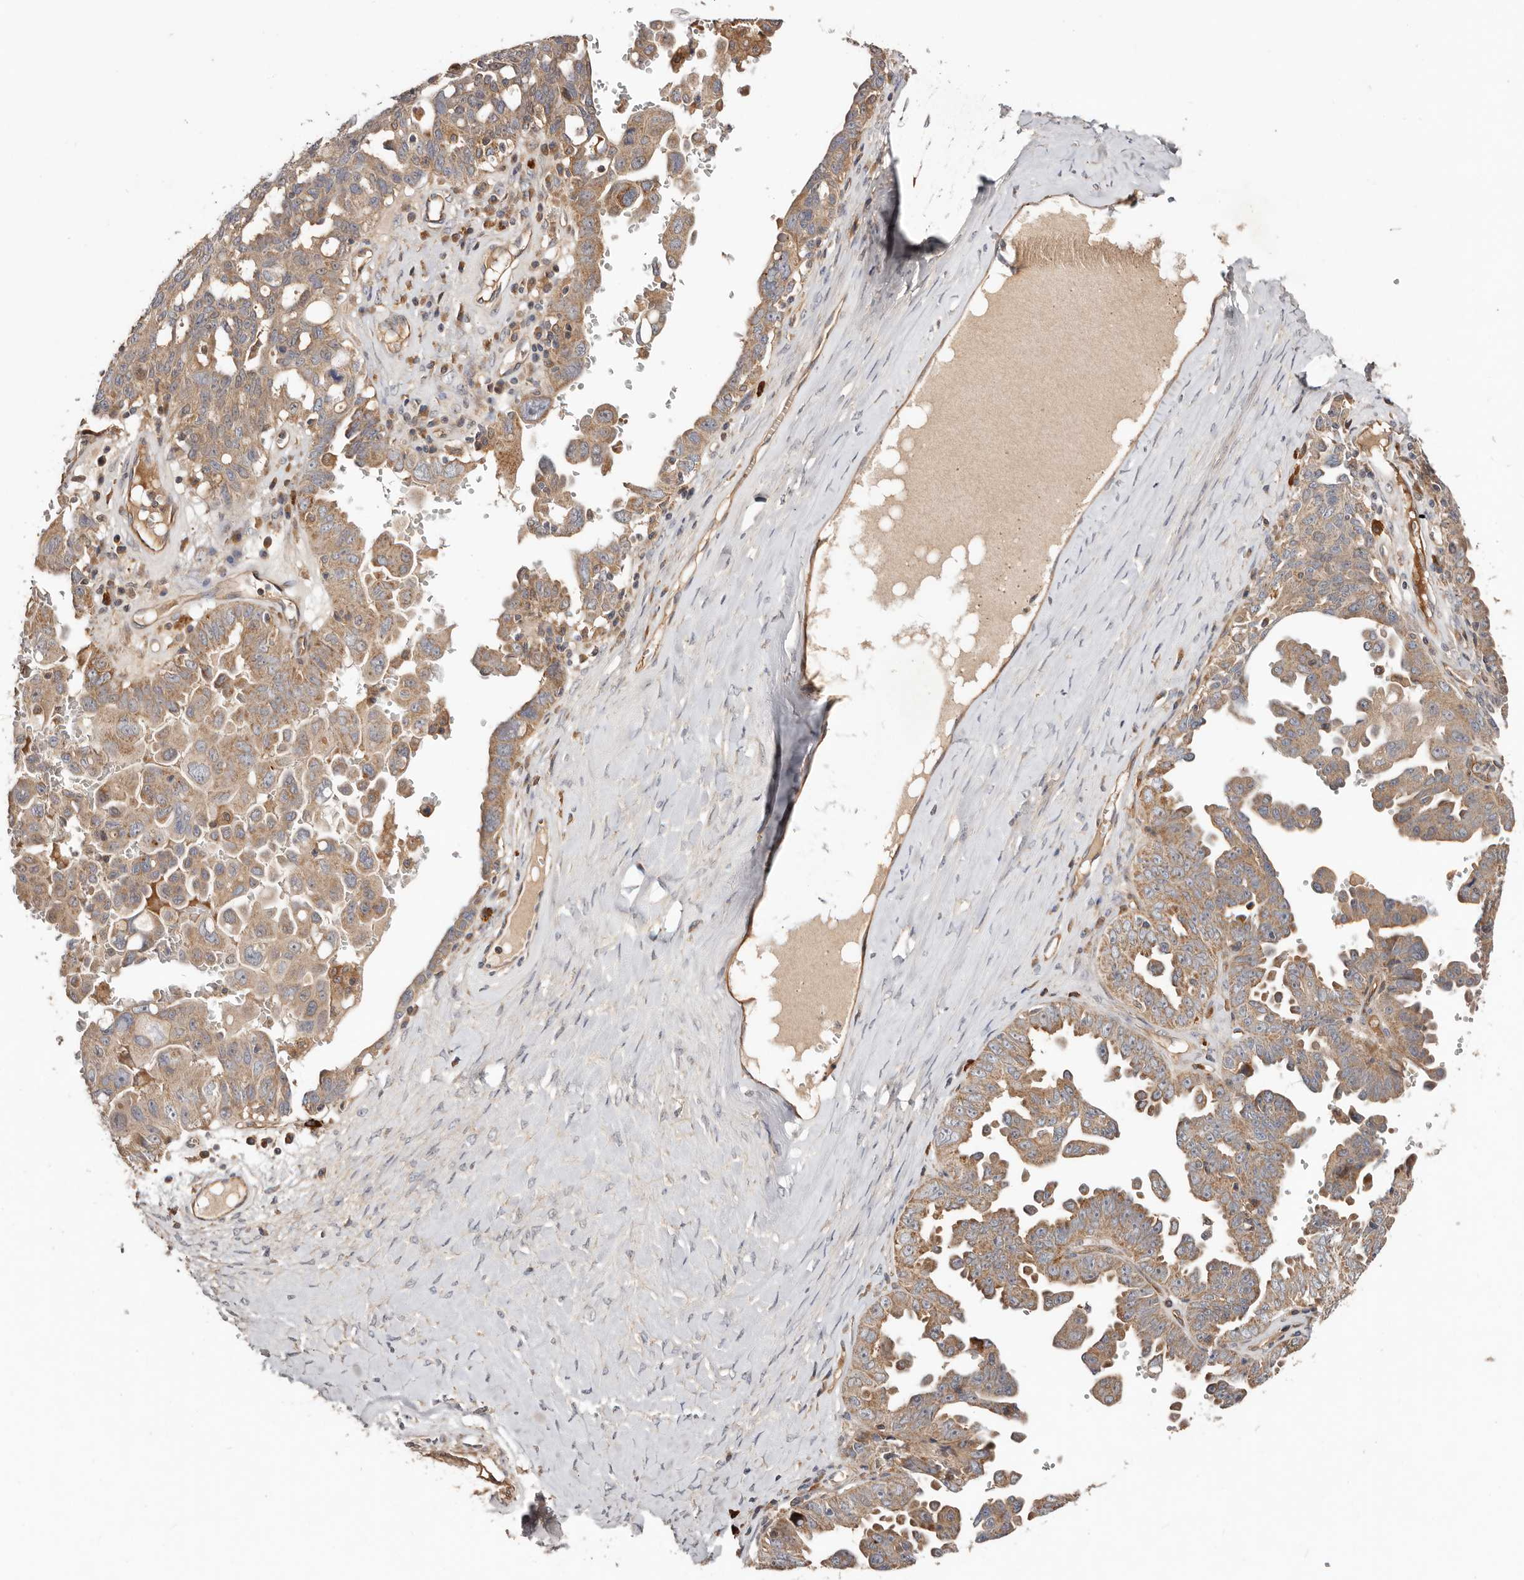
{"staining": {"intensity": "moderate", "quantity": ">75%", "location": "cytoplasmic/membranous"}, "tissue": "ovarian cancer", "cell_type": "Tumor cells", "image_type": "cancer", "snomed": [{"axis": "morphology", "description": "Carcinoma, endometroid"}, {"axis": "topography", "description": "Ovary"}], "caption": "Moderate cytoplasmic/membranous protein expression is appreciated in approximately >75% of tumor cells in ovarian endometroid carcinoma.", "gene": "MACF1", "patient": {"sex": "female", "age": 62}}